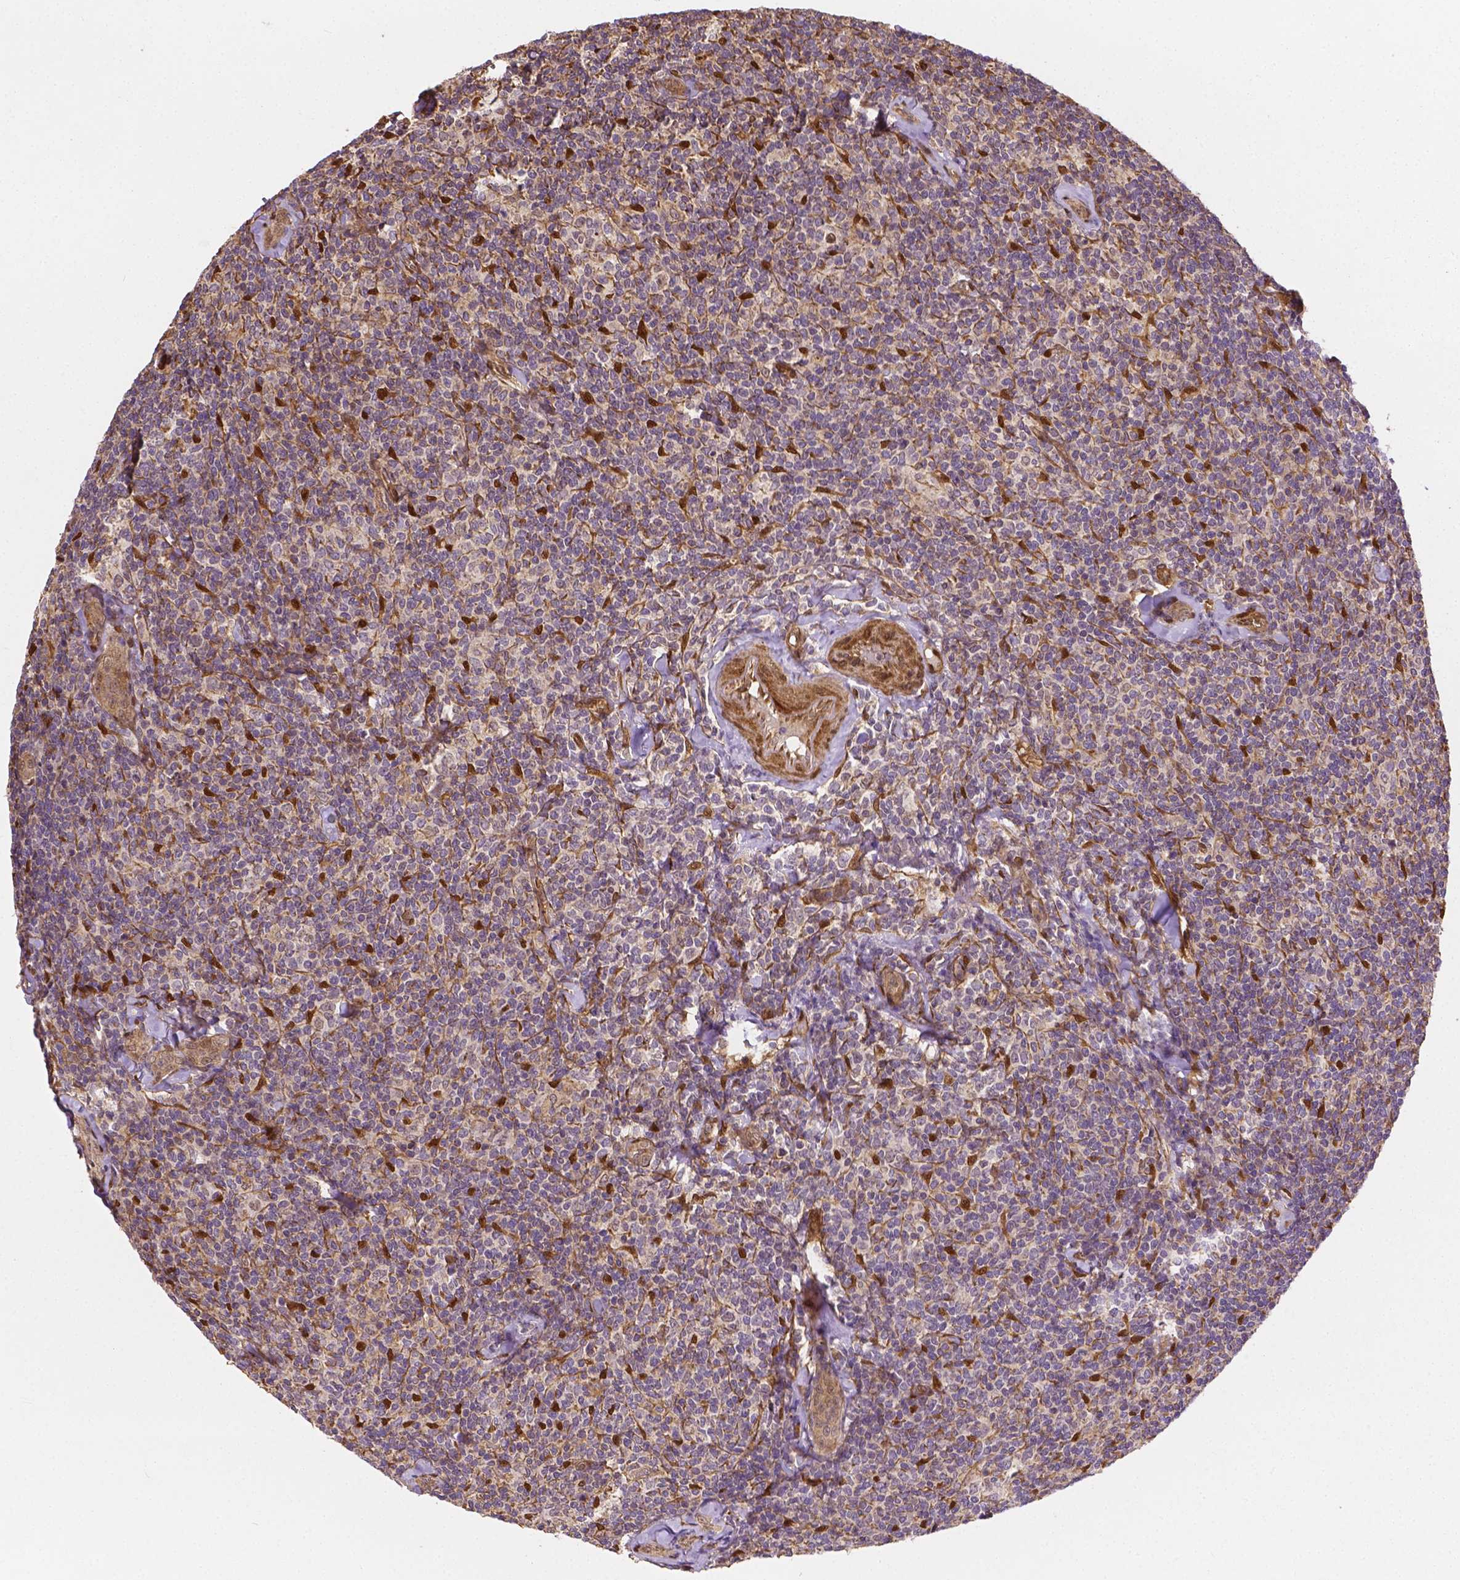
{"staining": {"intensity": "negative", "quantity": "none", "location": "none"}, "tissue": "lymphoma", "cell_type": "Tumor cells", "image_type": "cancer", "snomed": [{"axis": "morphology", "description": "Malignant lymphoma, non-Hodgkin's type, Low grade"}, {"axis": "topography", "description": "Lymph node"}], "caption": "Immunohistochemistry image of lymphoma stained for a protein (brown), which demonstrates no positivity in tumor cells.", "gene": "YAP1", "patient": {"sex": "female", "age": 56}}